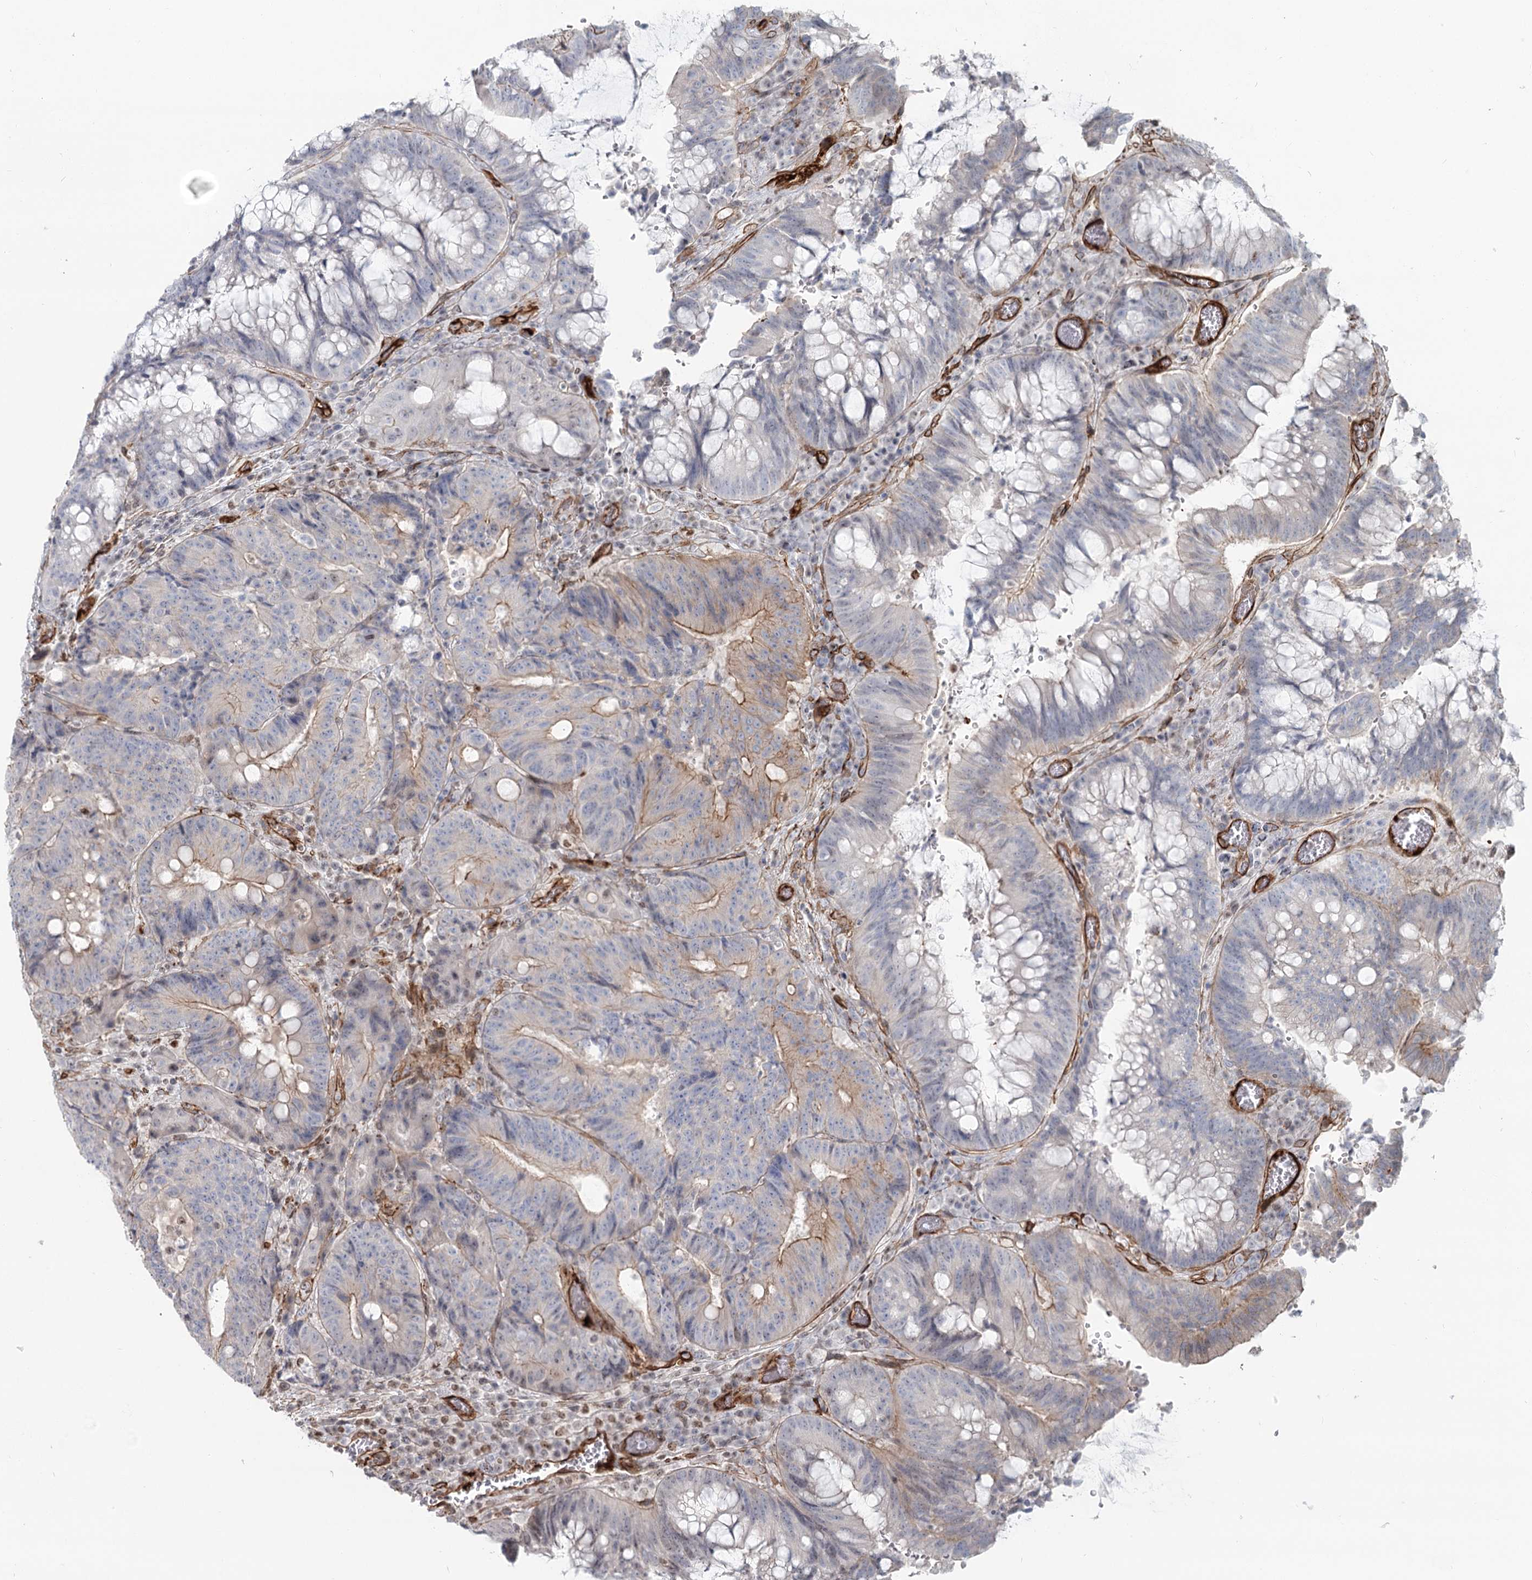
{"staining": {"intensity": "weak", "quantity": "<25%", "location": "cytoplasmic/membranous"}, "tissue": "colorectal cancer", "cell_type": "Tumor cells", "image_type": "cancer", "snomed": [{"axis": "morphology", "description": "Adenocarcinoma, NOS"}, {"axis": "topography", "description": "Rectum"}], "caption": "This photomicrograph is of colorectal adenocarcinoma stained with immunohistochemistry (IHC) to label a protein in brown with the nuclei are counter-stained blue. There is no staining in tumor cells.", "gene": "ZFYVE28", "patient": {"sex": "male", "age": 69}}